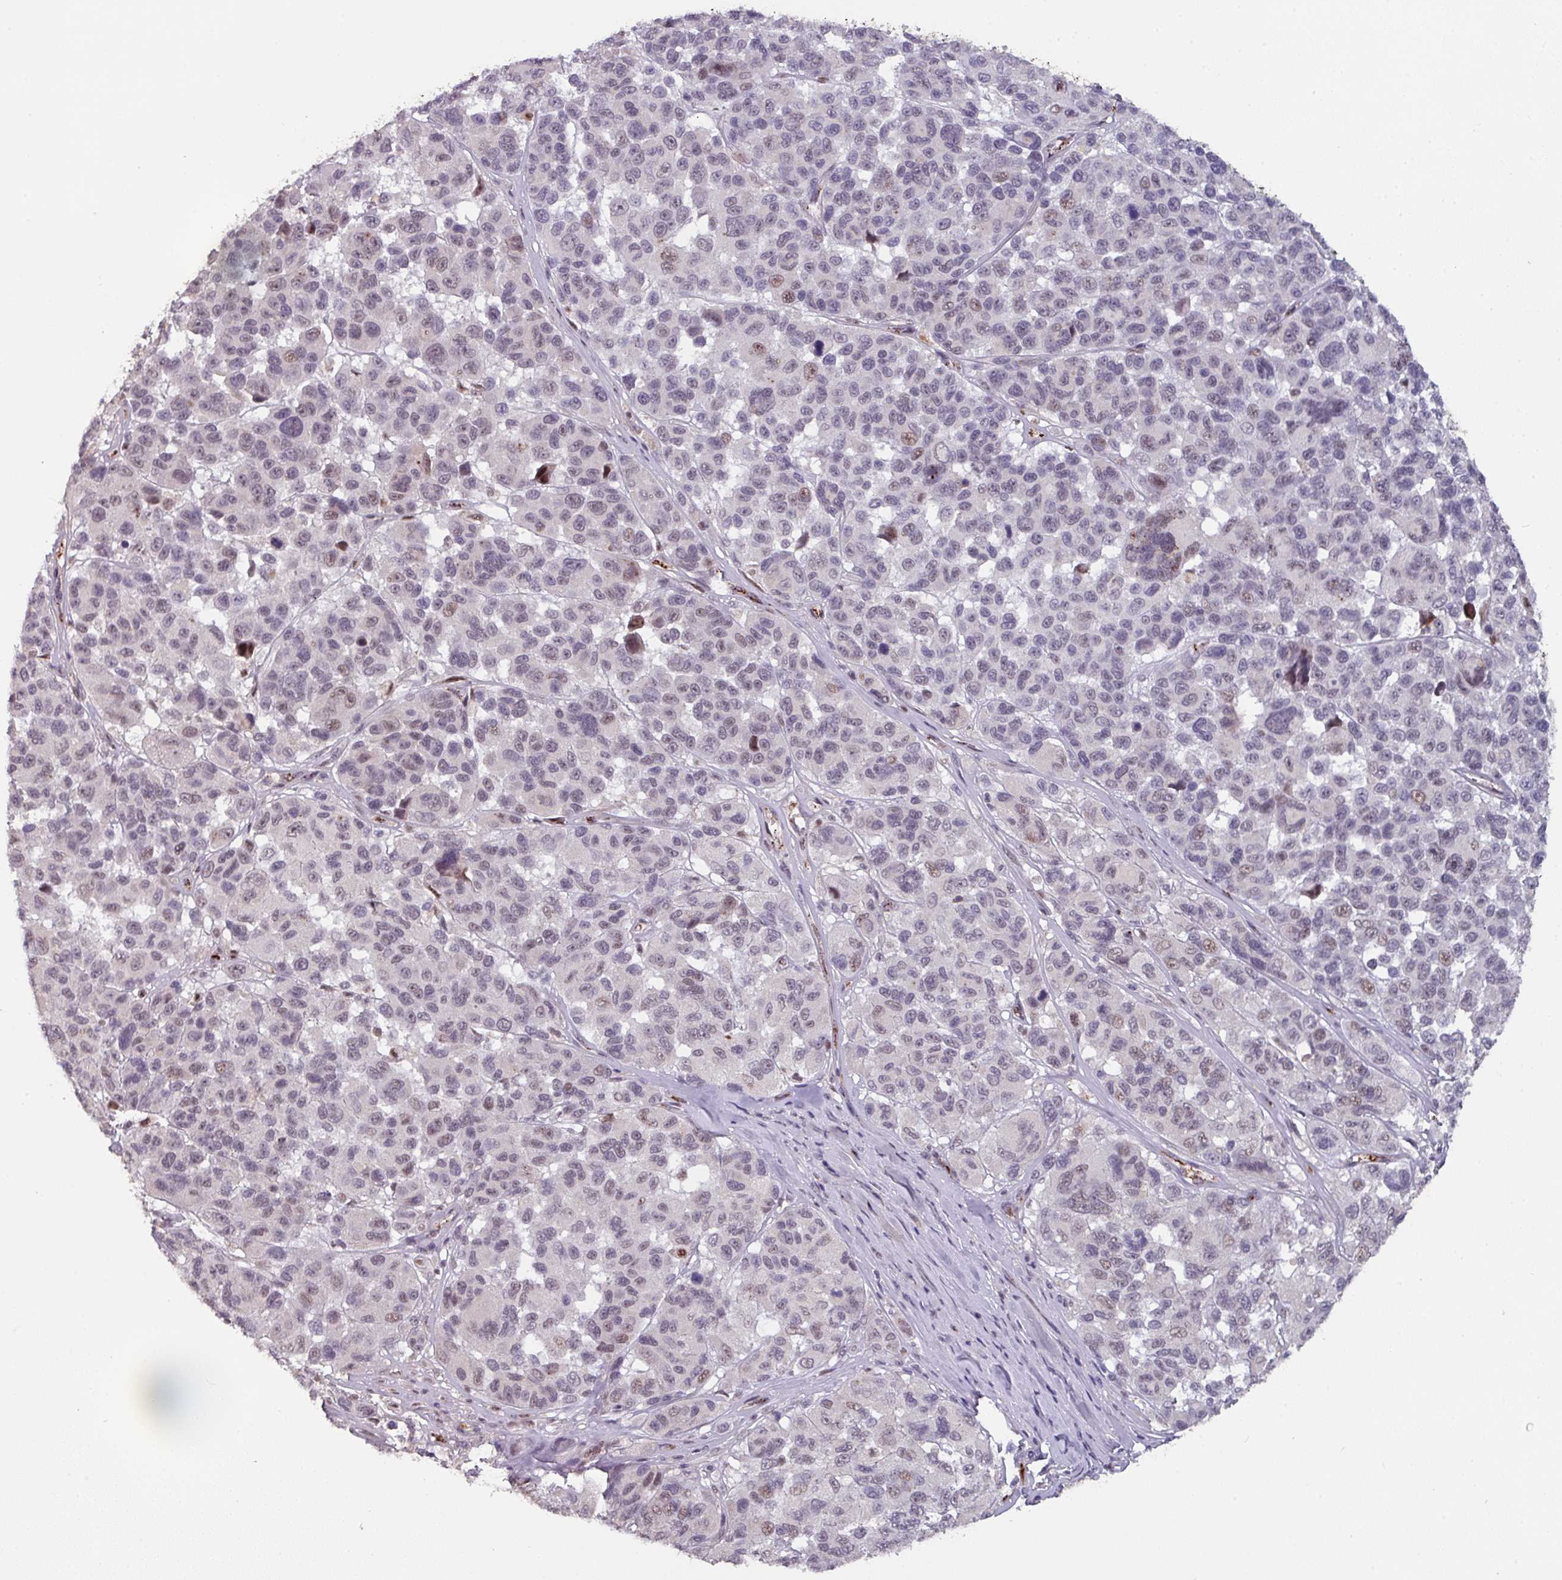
{"staining": {"intensity": "moderate", "quantity": "<25%", "location": "nuclear"}, "tissue": "melanoma", "cell_type": "Tumor cells", "image_type": "cancer", "snomed": [{"axis": "morphology", "description": "Malignant melanoma, NOS"}, {"axis": "topography", "description": "Skin"}], "caption": "Immunohistochemistry photomicrograph of neoplastic tissue: human malignant melanoma stained using immunohistochemistry shows low levels of moderate protein expression localized specifically in the nuclear of tumor cells, appearing as a nuclear brown color.", "gene": "SIDT2", "patient": {"sex": "female", "age": 66}}